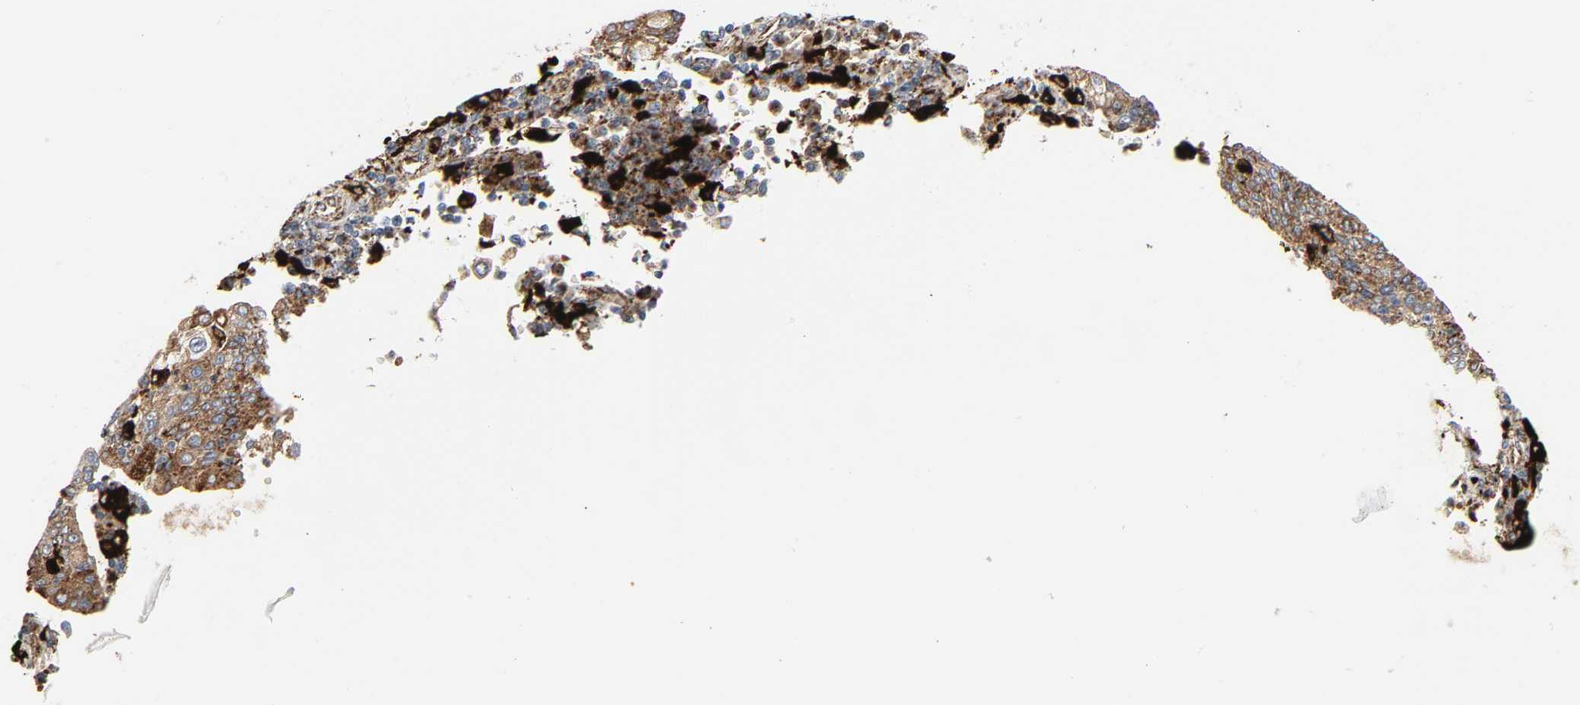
{"staining": {"intensity": "moderate", "quantity": ">75%", "location": "cytoplasmic/membranous"}, "tissue": "cervical cancer", "cell_type": "Tumor cells", "image_type": "cancer", "snomed": [{"axis": "morphology", "description": "Squamous cell carcinoma, NOS"}, {"axis": "topography", "description": "Cervix"}], "caption": "Human cervical cancer stained with a brown dye displays moderate cytoplasmic/membranous positive staining in about >75% of tumor cells.", "gene": "PSAP", "patient": {"sex": "female", "age": 40}}